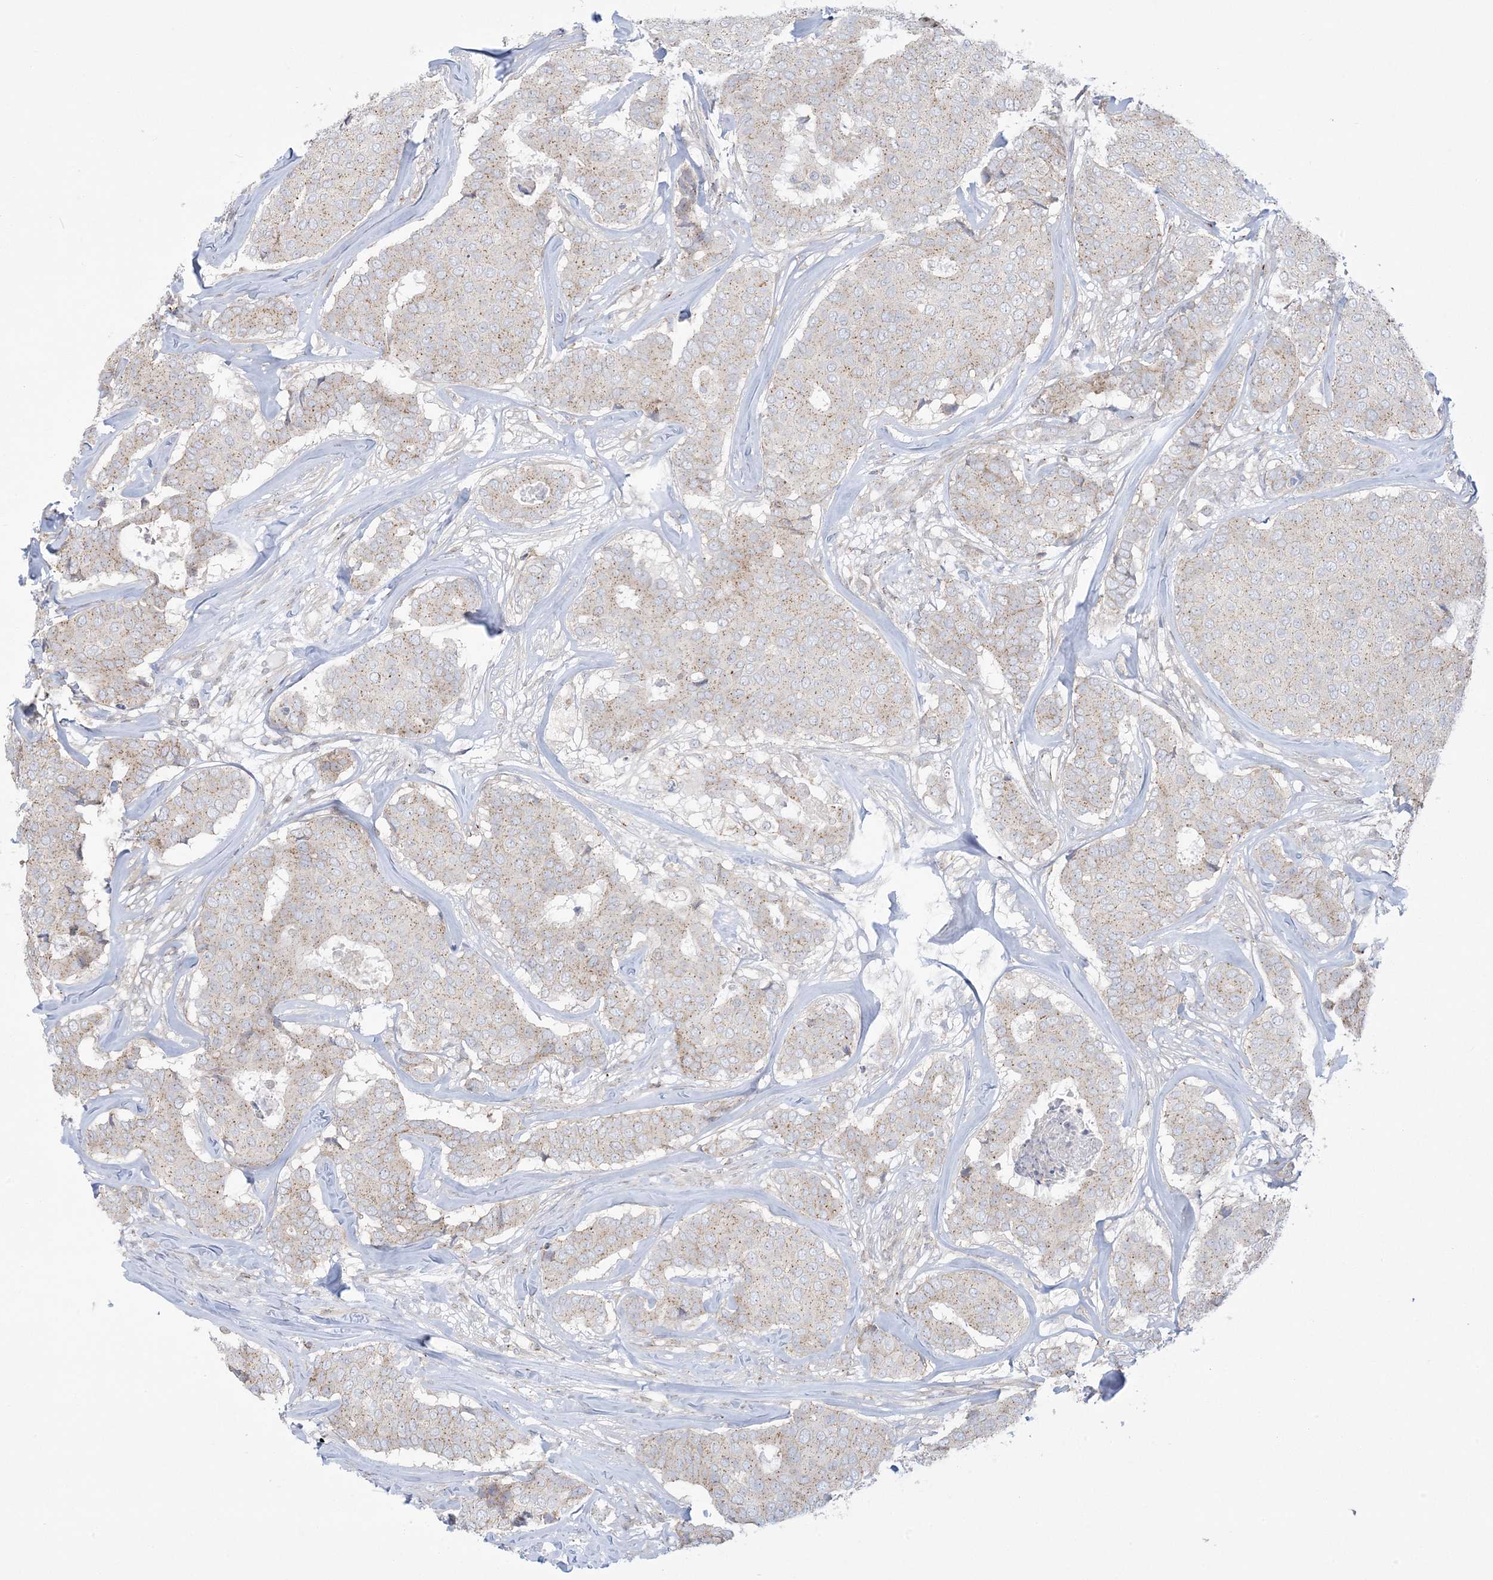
{"staining": {"intensity": "weak", "quantity": ">75%", "location": "cytoplasmic/membranous"}, "tissue": "breast cancer", "cell_type": "Tumor cells", "image_type": "cancer", "snomed": [{"axis": "morphology", "description": "Duct carcinoma"}, {"axis": "topography", "description": "Breast"}], "caption": "IHC staining of breast infiltrating ductal carcinoma, which reveals low levels of weak cytoplasmic/membranous expression in about >75% of tumor cells indicating weak cytoplasmic/membranous protein staining. The staining was performed using DAB (brown) for protein detection and nuclei were counterstained in hematoxylin (blue).", "gene": "SLAMF9", "patient": {"sex": "female", "age": 75}}